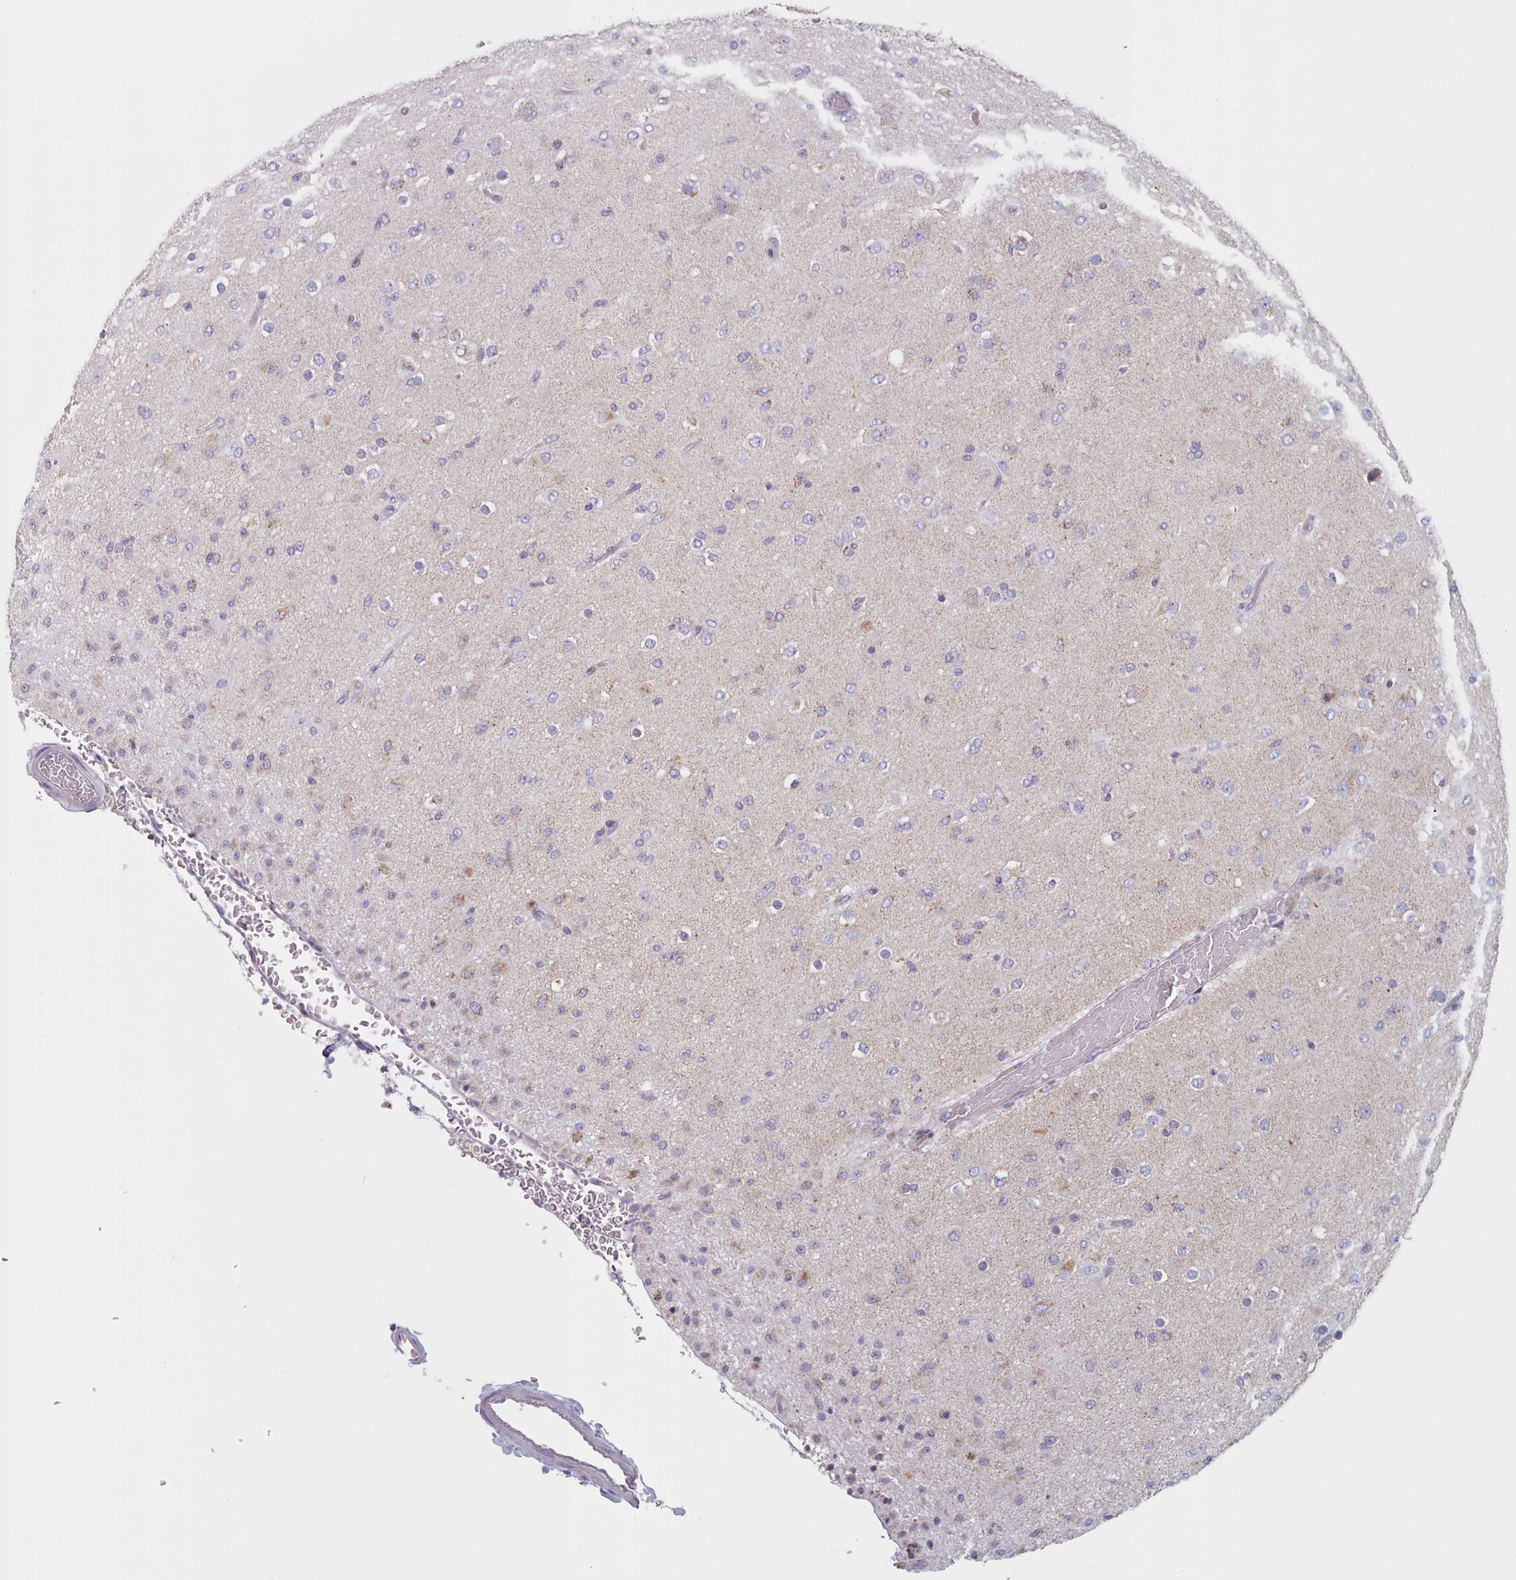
{"staining": {"intensity": "negative", "quantity": "none", "location": "none"}, "tissue": "glioma", "cell_type": "Tumor cells", "image_type": "cancer", "snomed": [{"axis": "morphology", "description": "Glioma, malignant, Low grade"}, {"axis": "topography", "description": "Brain"}], "caption": "Glioma was stained to show a protein in brown. There is no significant positivity in tumor cells.", "gene": "FAM170B", "patient": {"sex": "male", "age": 65}}